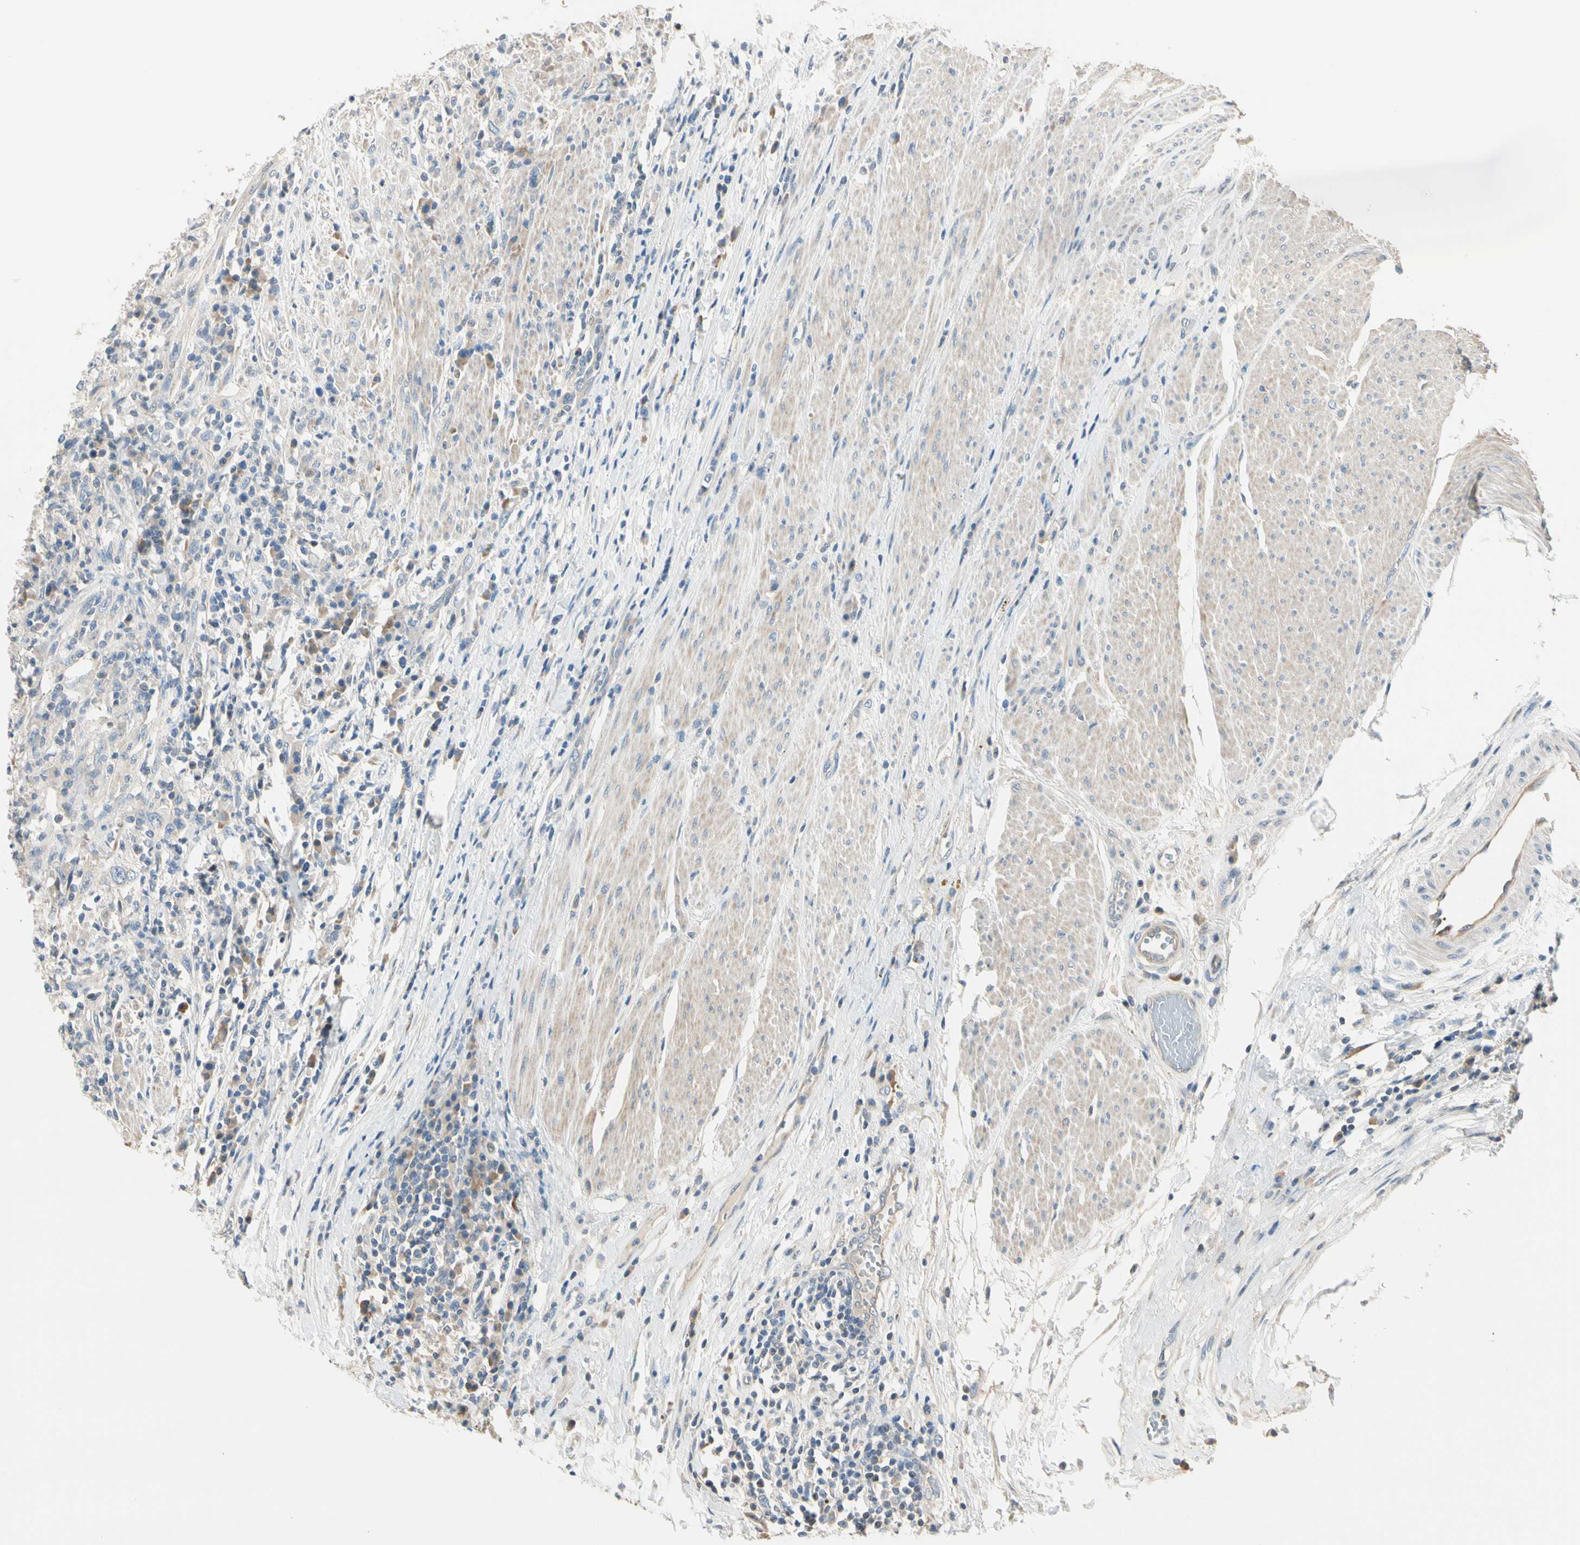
{"staining": {"intensity": "negative", "quantity": "none", "location": "none"}, "tissue": "urothelial cancer", "cell_type": "Tumor cells", "image_type": "cancer", "snomed": [{"axis": "morphology", "description": "Urothelial carcinoma, High grade"}, {"axis": "topography", "description": "Urinary bladder"}], "caption": "Urothelial carcinoma (high-grade) was stained to show a protein in brown. There is no significant positivity in tumor cells.", "gene": "GPR153", "patient": {"sex": "male", "age": 61}}